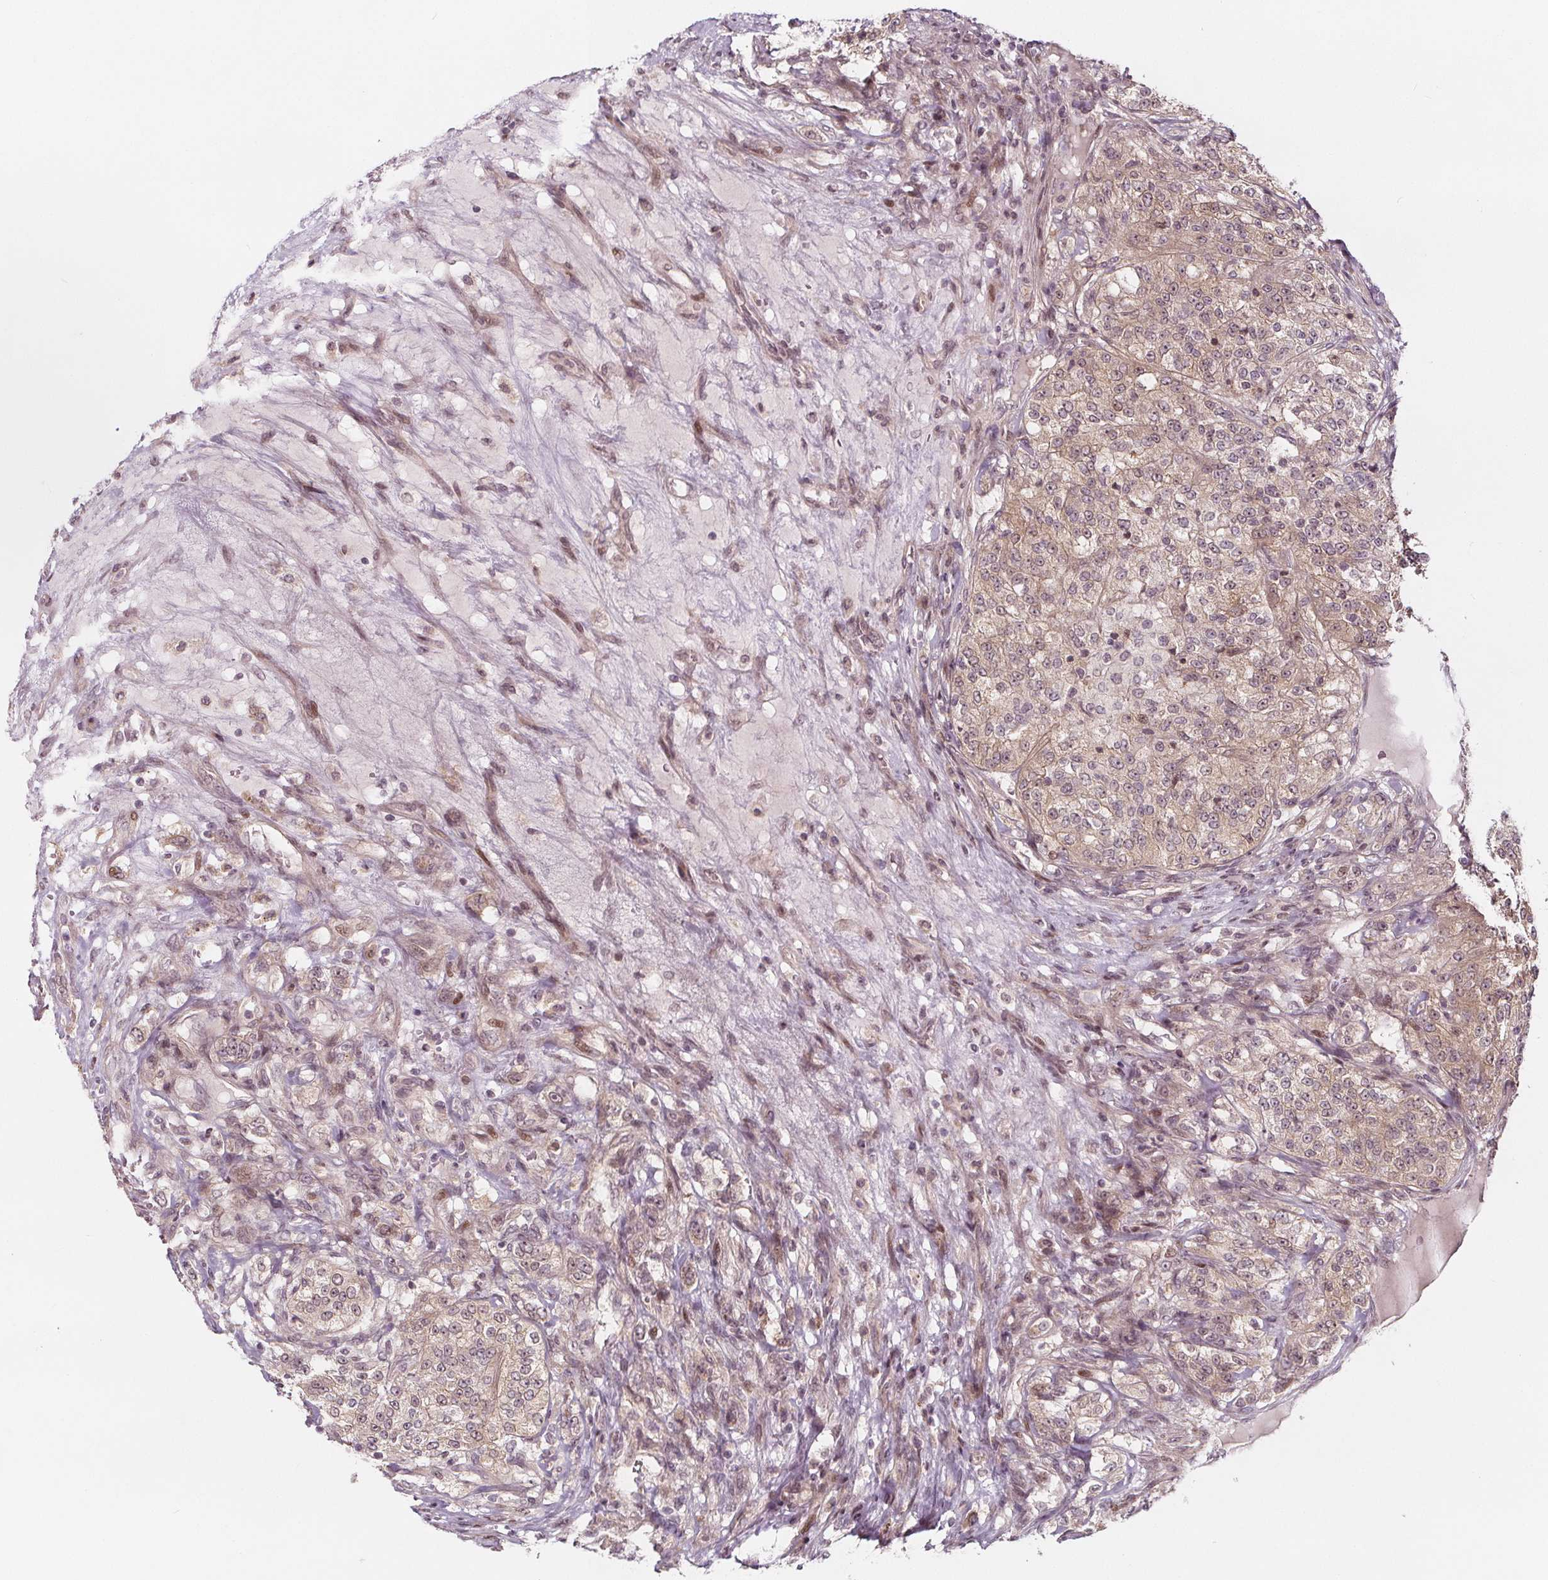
{"staining": {"intensity": "weak", "quantity": ">75%", "location": "cytoplasmic/membranous,nuclear"}, "tissue": "renal cancer", "cell_type": "Tumor cells", "image_type": "cancer", "snomed": [{"axis": "morphology", "description": "Adenocarcinoma, NOS"}, {"axis": "topography", "description": "Kidney"}], "caption": "A low amount of weak cytoplasmic/membranous and nuclear expression is seen in approximately >75% of tumor cells in renal cancer (adenocarcinoma) tissue.", "gene": "AKT1S1", "patient": {"sex": "female", "age": 63}}